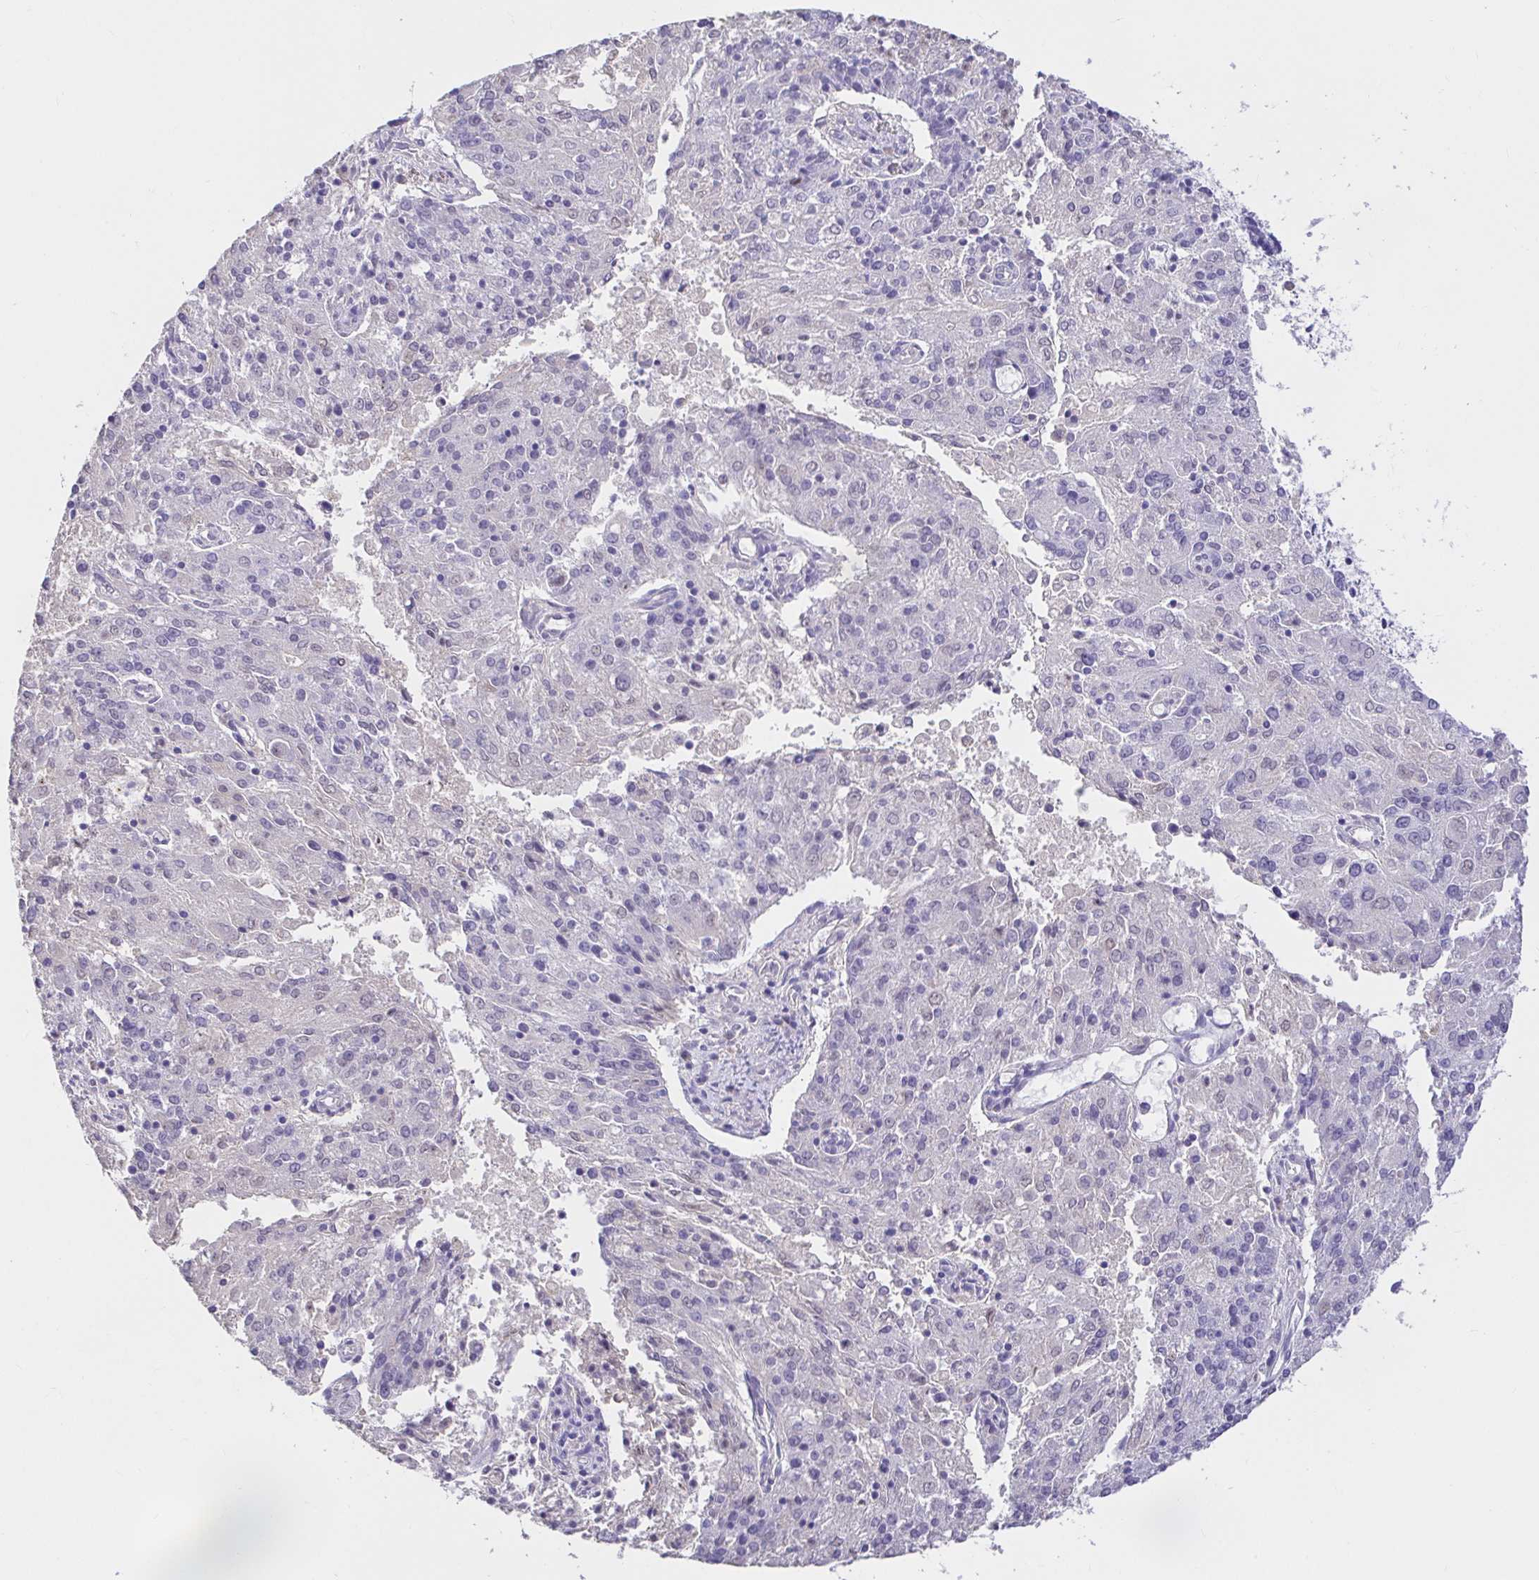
{"staining": {"intensity": "negative", "quantity": "none", "location": "none"}, "tissue": "endometrial cancer", "cell_type": "Tumor cells", "image_type": "cancer", "snomed": [{"axis": "morphology", "description": "Adenocarcinoma, NOS"}, {"axis": "topography", "description": "Endometrium"}], "caption": "Histopathology image shows no significant protein staining in tumor cells of adenocarcinoma (endometrial).", "gene": "CDO1", "patient": {"sex": "female", "age": 82}}